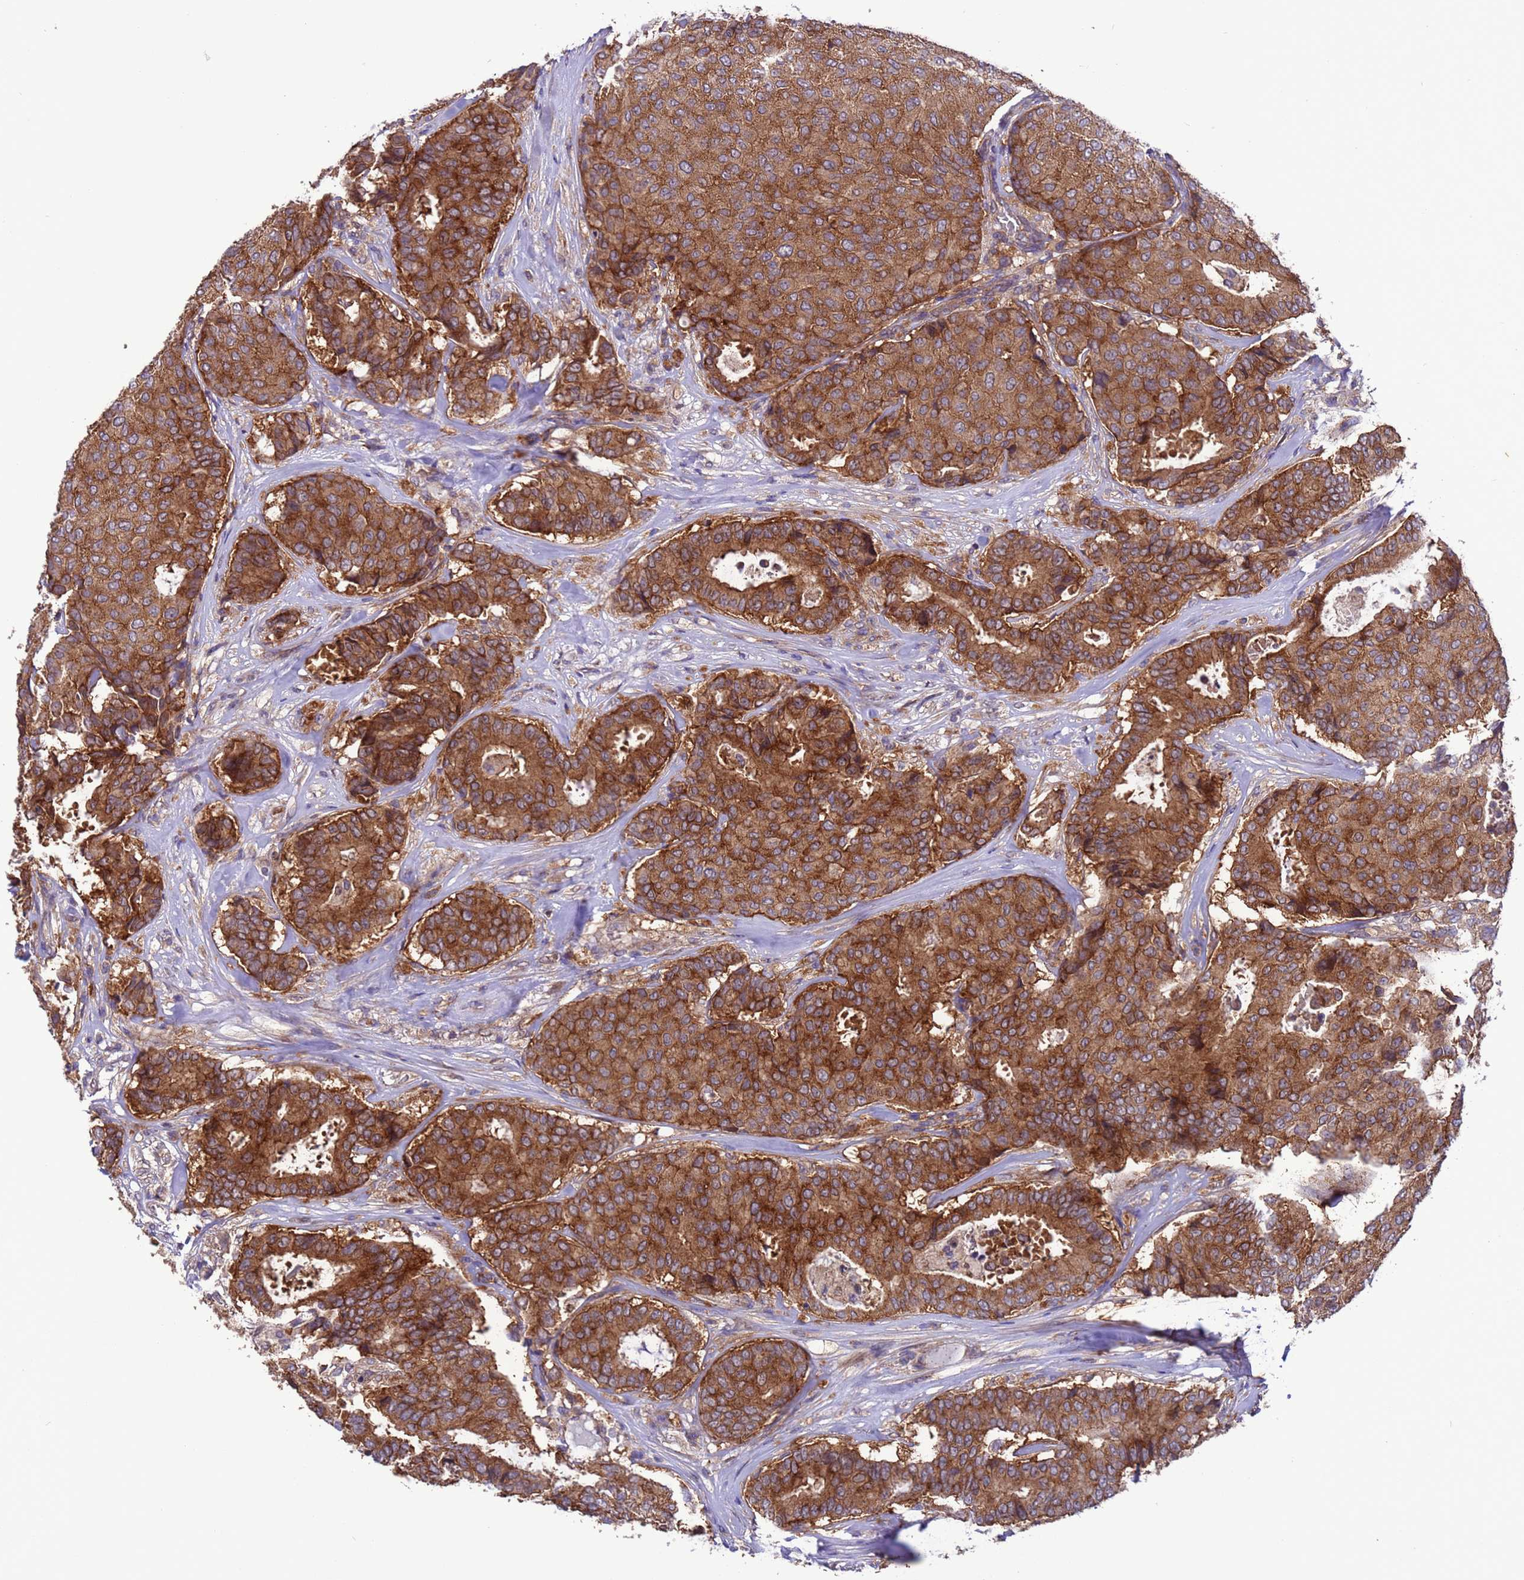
{"staining": {"intensity": "strong", "quantity": ">75%", "location": "cytoplasmic/membranous"}, "tissue": "breast cancer", "cell_type": "Tumor cells", "image_type": "cancer", "snomed": [{"axis": "morphology", "description": "Duct carcinoma"}, {"axis": "topography", "description": "Breast"}], "caption": "Protein analysis of breast invasive ductal carcinoma tissue reveals strong cytoplasmic/membranous staining in approximately >75% of tumor cells.", "gene": "ARHGAP12", "patient": {"sex": "female", "age": 75}}